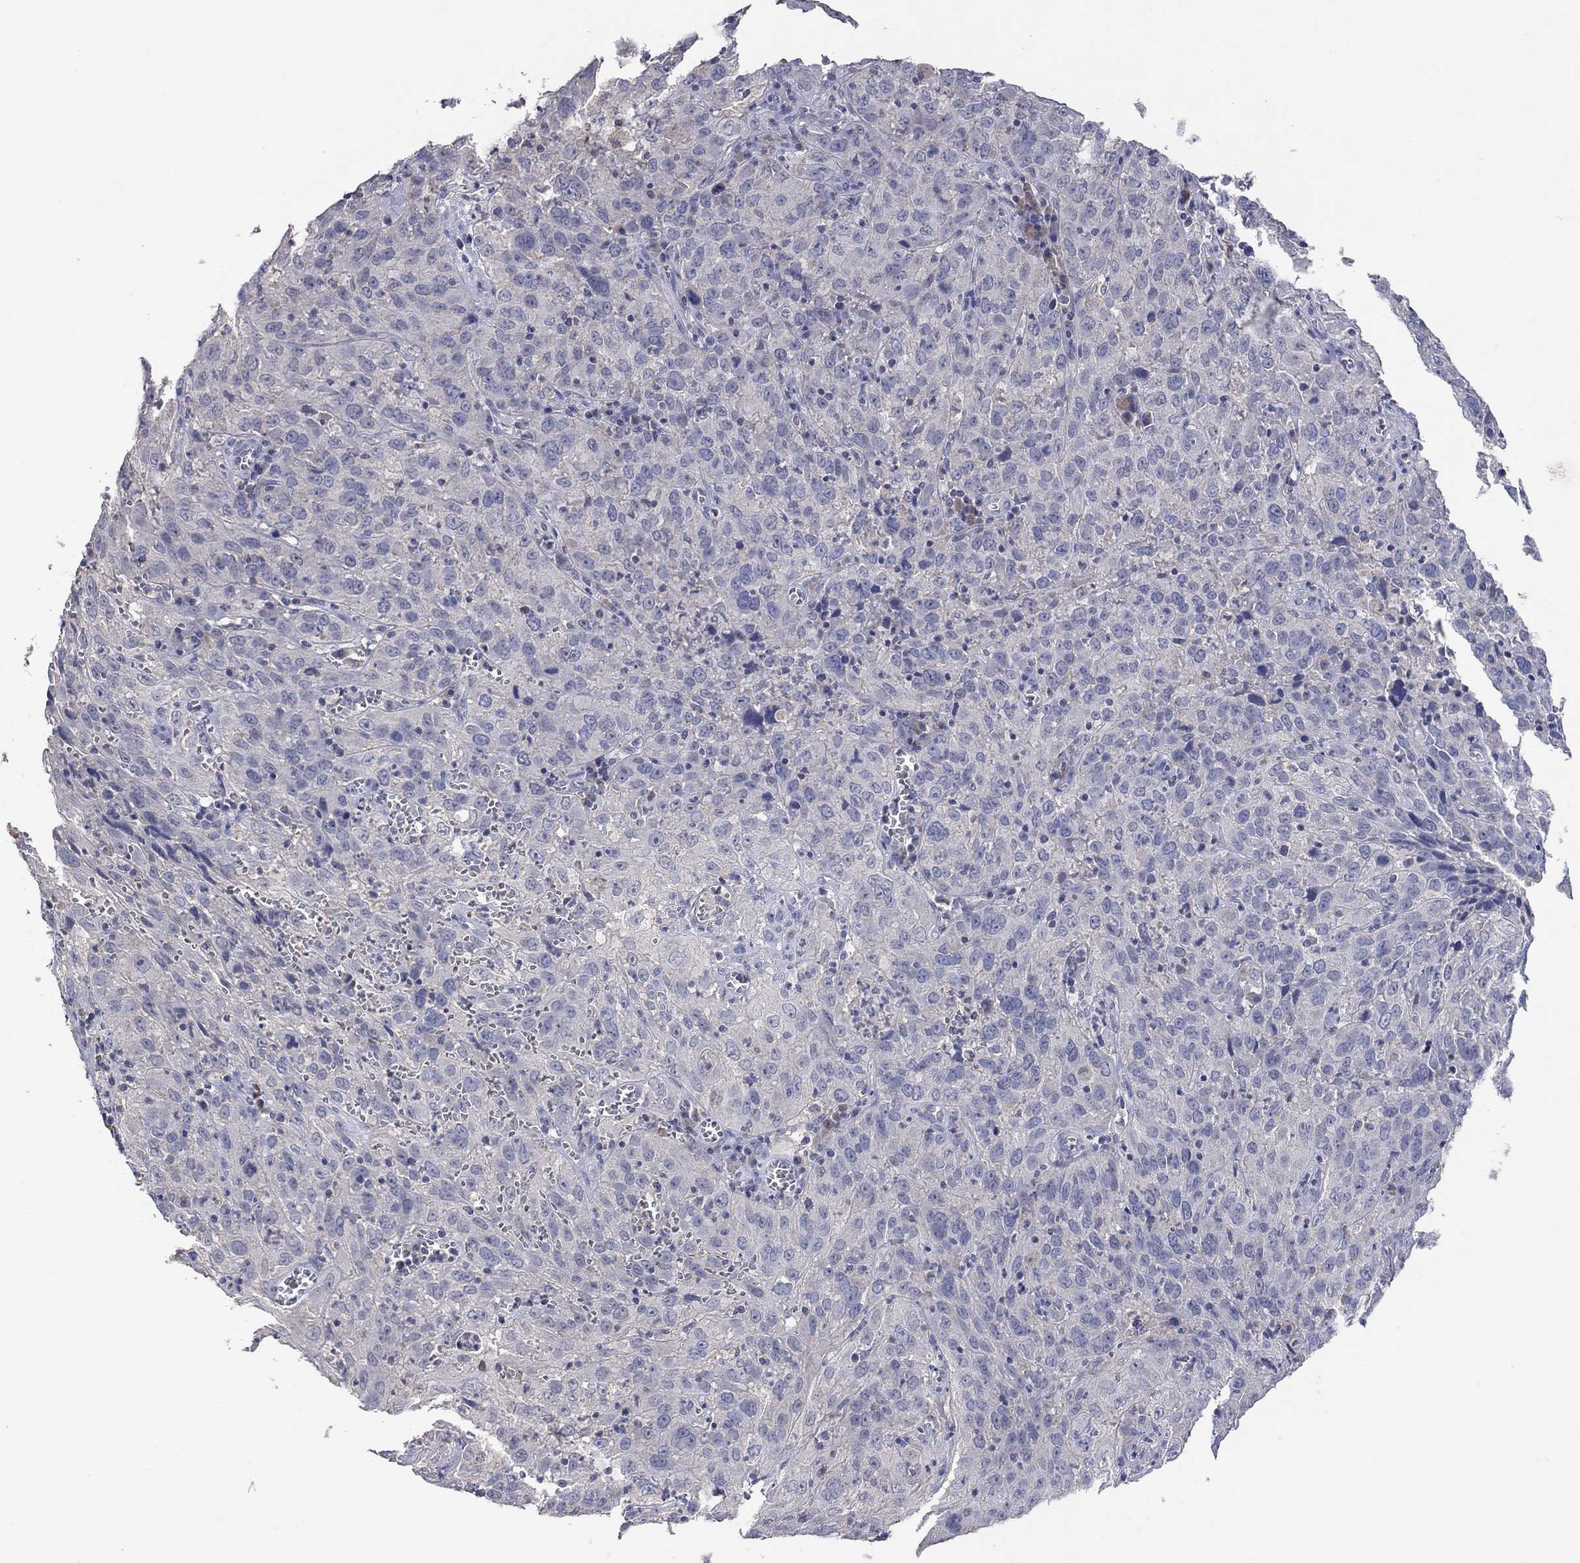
{"staining": {"intensity": "negative", "quantity": "none", "location": "none"}, "tissue": "cervical cancer", "cell_type": "Tumor cells", "image_type": "cancer", "snomed": [{"axis": "morphology", "description": "Squamous cell carcinoma, NOS"}, {"axis": "topography", "description": "Cervix"}], "caption": "Human cervical cancer stained for a protein using immunohistochemistry (IHC) shows no staining in tumor cells.", "gene": "MMP13", "patient": {"sex": "female", "age": 32}}